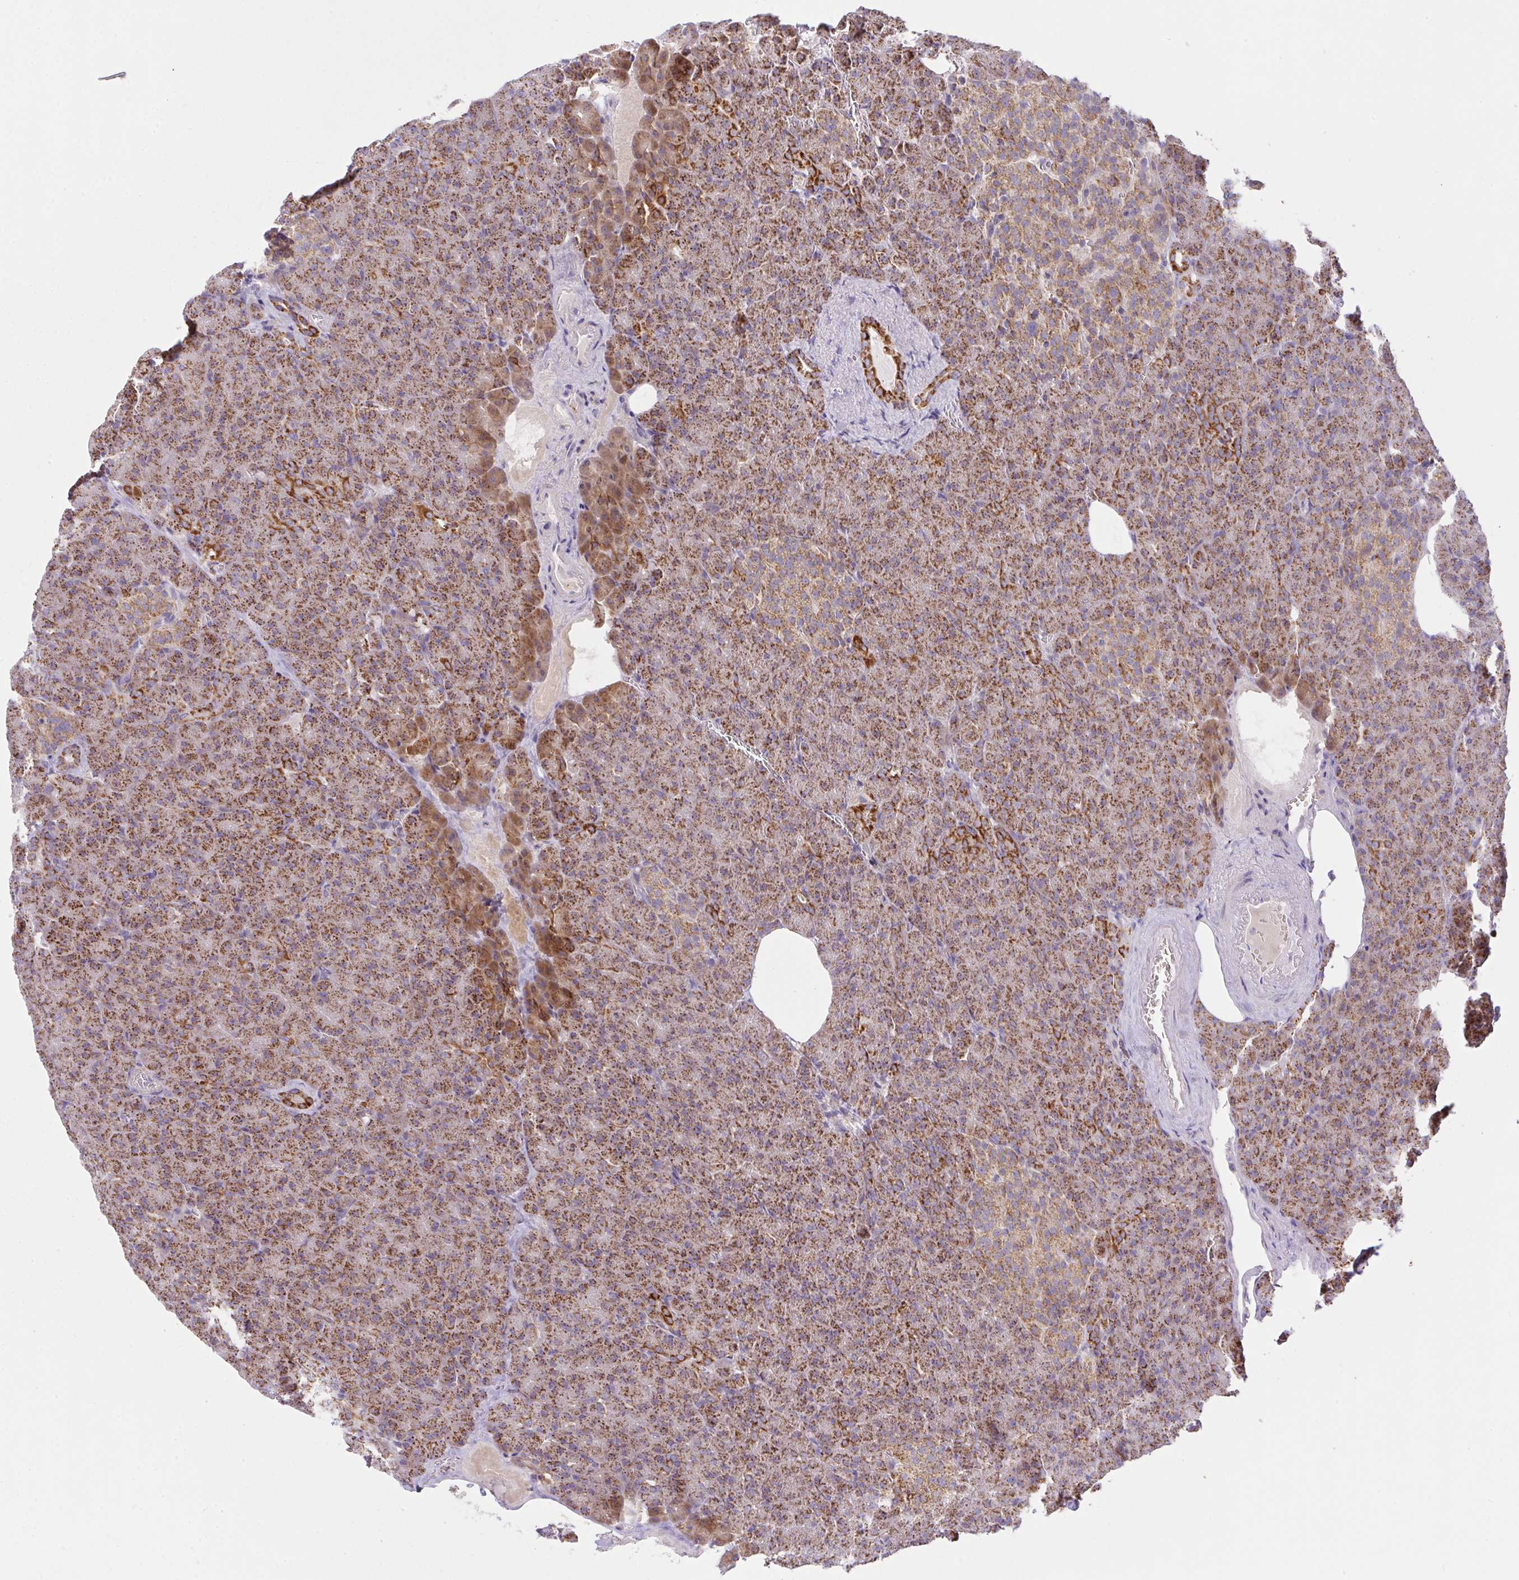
{"staining": {"intensity": "strong", "quantity": ">75%", "location": "cytoplasmic/membranous"}, "tissue": "pancreas", "cell_type": "Exocrine glandular cells", "image_type": "normal", "snomed": [{"axis": "morphology", "description": "Normal tissue, NOS"}, {"axis": "topography", "description": "Pancreas"}], "caption": "Protein staining by immunohistochemistry demonstrates strong cytoplasmic/membranous expression in approximately >75% of exocrine glandular cells in normal pancreas. (brown staining indicates protein expression, while blue staining denotes nuclei).", "gene": "CHDH", "patient": {"sex": "female", "age": 74}}